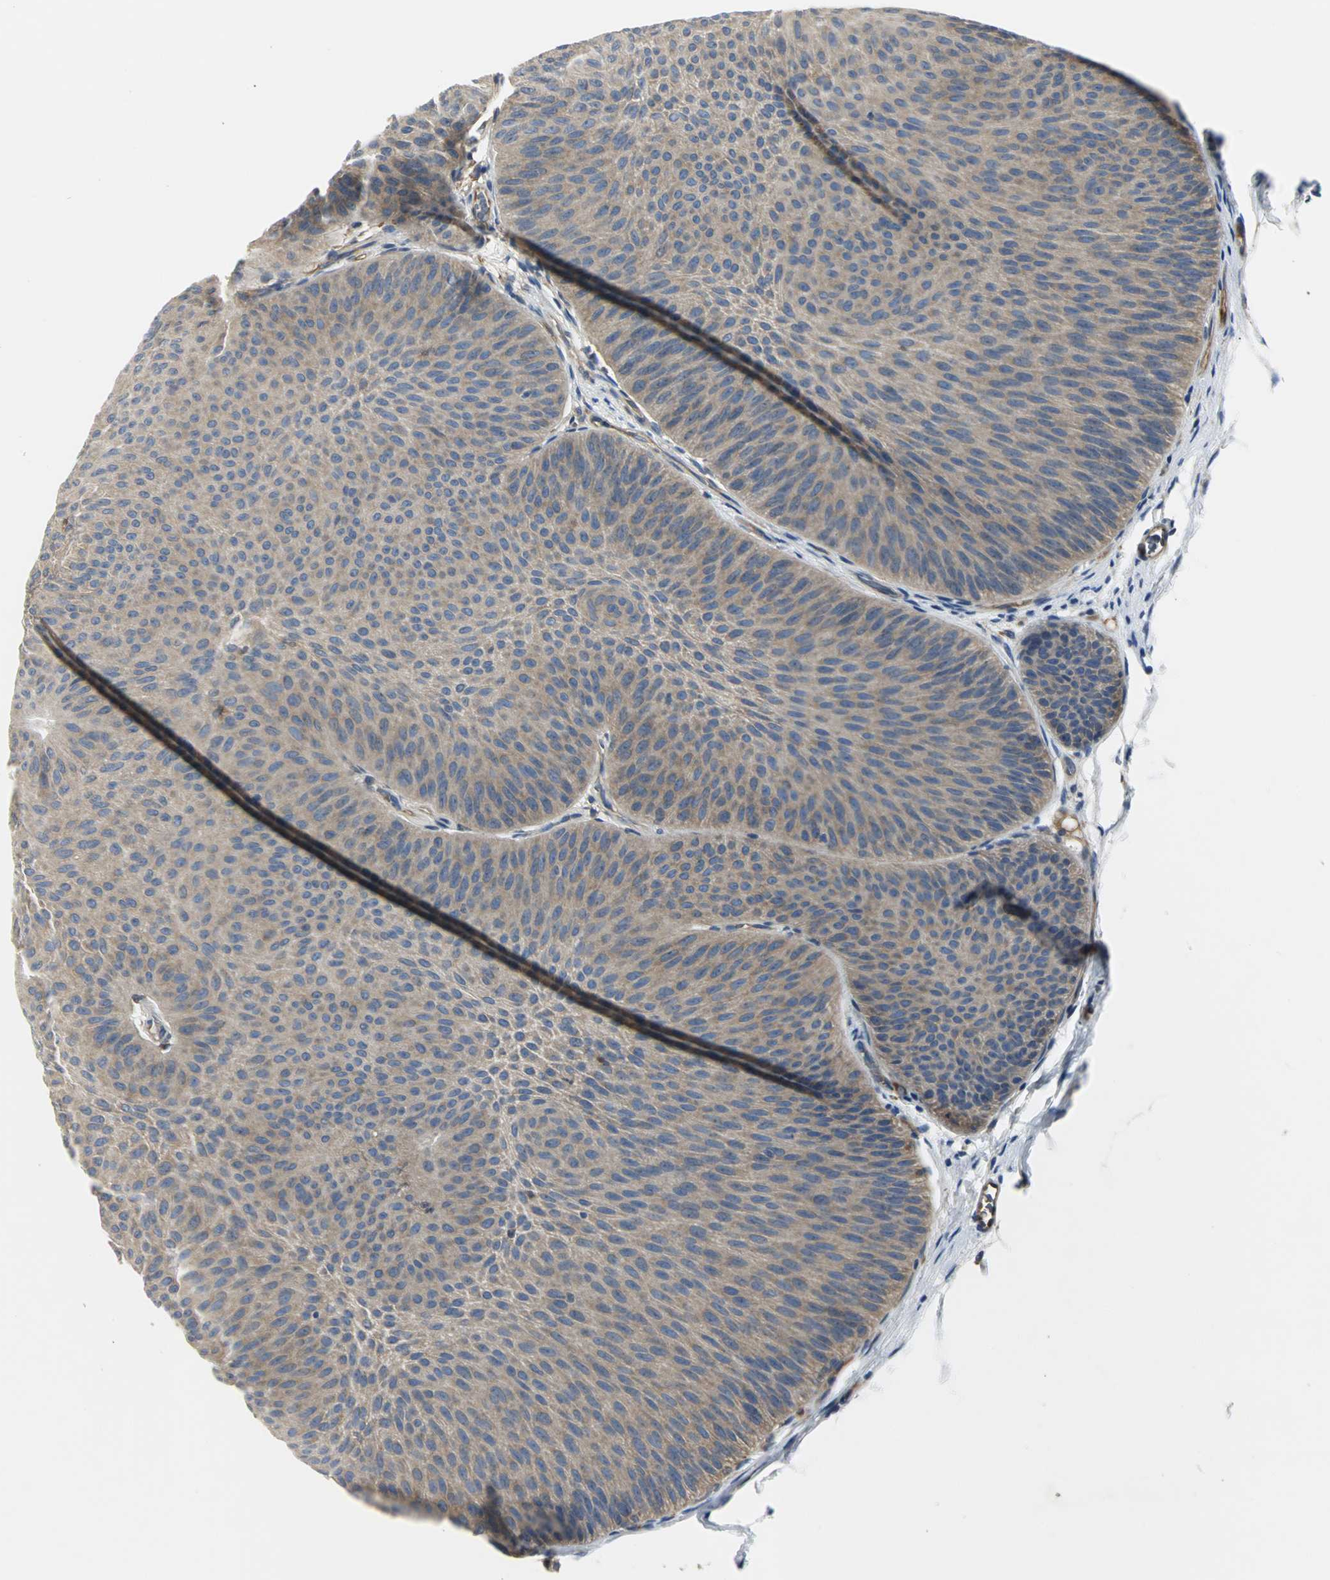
{"staining": {"intensity": "moderate", "quantity": ">75%", "location": "cytoplasmic/membranous"}, "tissue": "urothelial cancer", "cell_type": "Tumor cells", "image_type": "cancer", "snomed": [{"axis": "morphology", "description": "Urothelial carcinoma, Low grade"}, {"axis": "topography", "description": "Urinary bladder"}], "caption": "Immunohistochemical staining of urothelial cancer exhibits moderate cytoplasmic/membranous protein staining in about >75% of tumor cells.", "gene": "CHRNB1", "patient": {"sex": "female", "age": 60}}